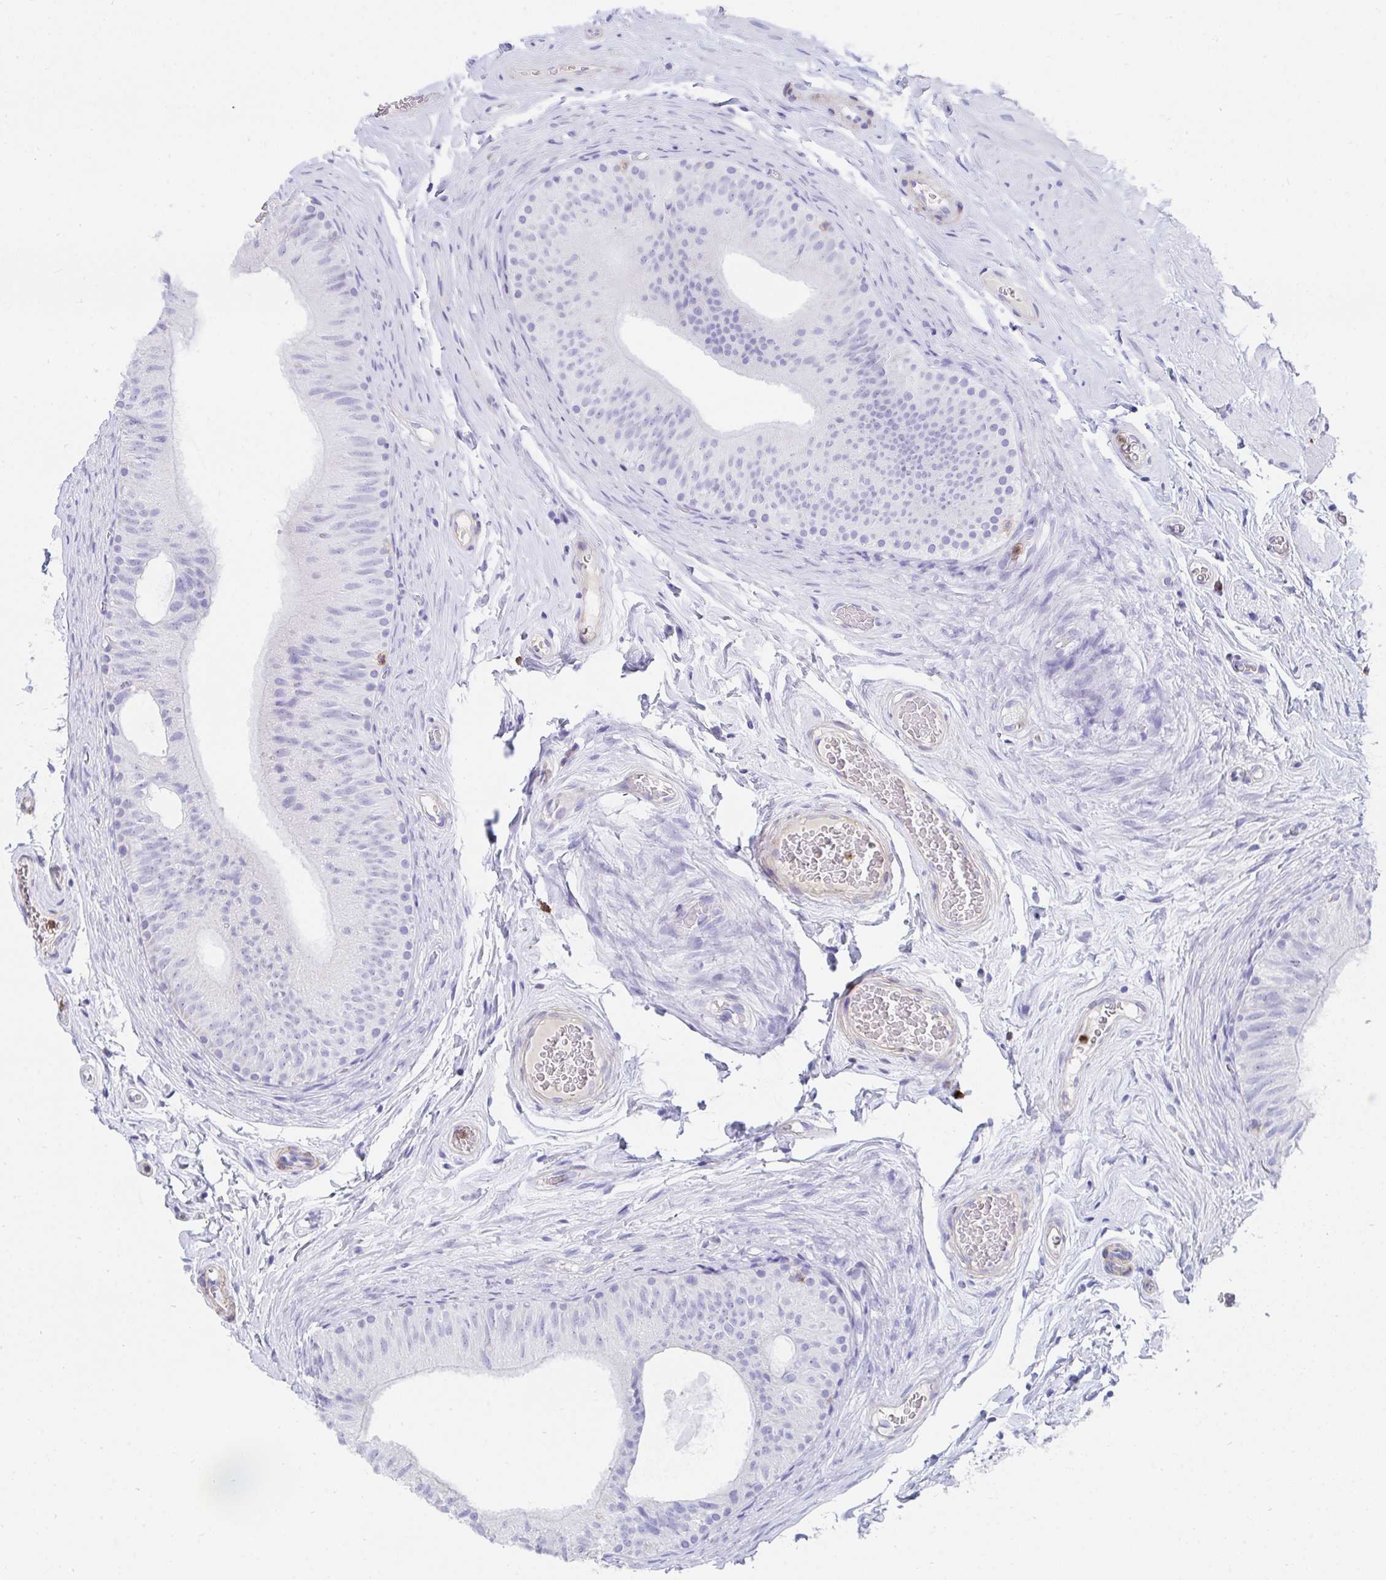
{"staining": {"intensity": "negative", "quantity": "none", "location": "none"}, "tissue": "epididymis", "cell_type": "Glandular cells", "image_type": "normal", "snomed": [{"axis": "morphology", "description": "Normal tissue, NOS"}, {"axis": "topography", "description": "Epididymis, spermatic cord, NOS"}, {"axis": "topography", "description": "Epididymis"}], "caption": "This is an immunohistochemistry (IHC) photomicrograph of benign epididymis. There is no positivity in glandular cells.", "gene": "CD7", "patient": {"sex": "male", "age": 31}}